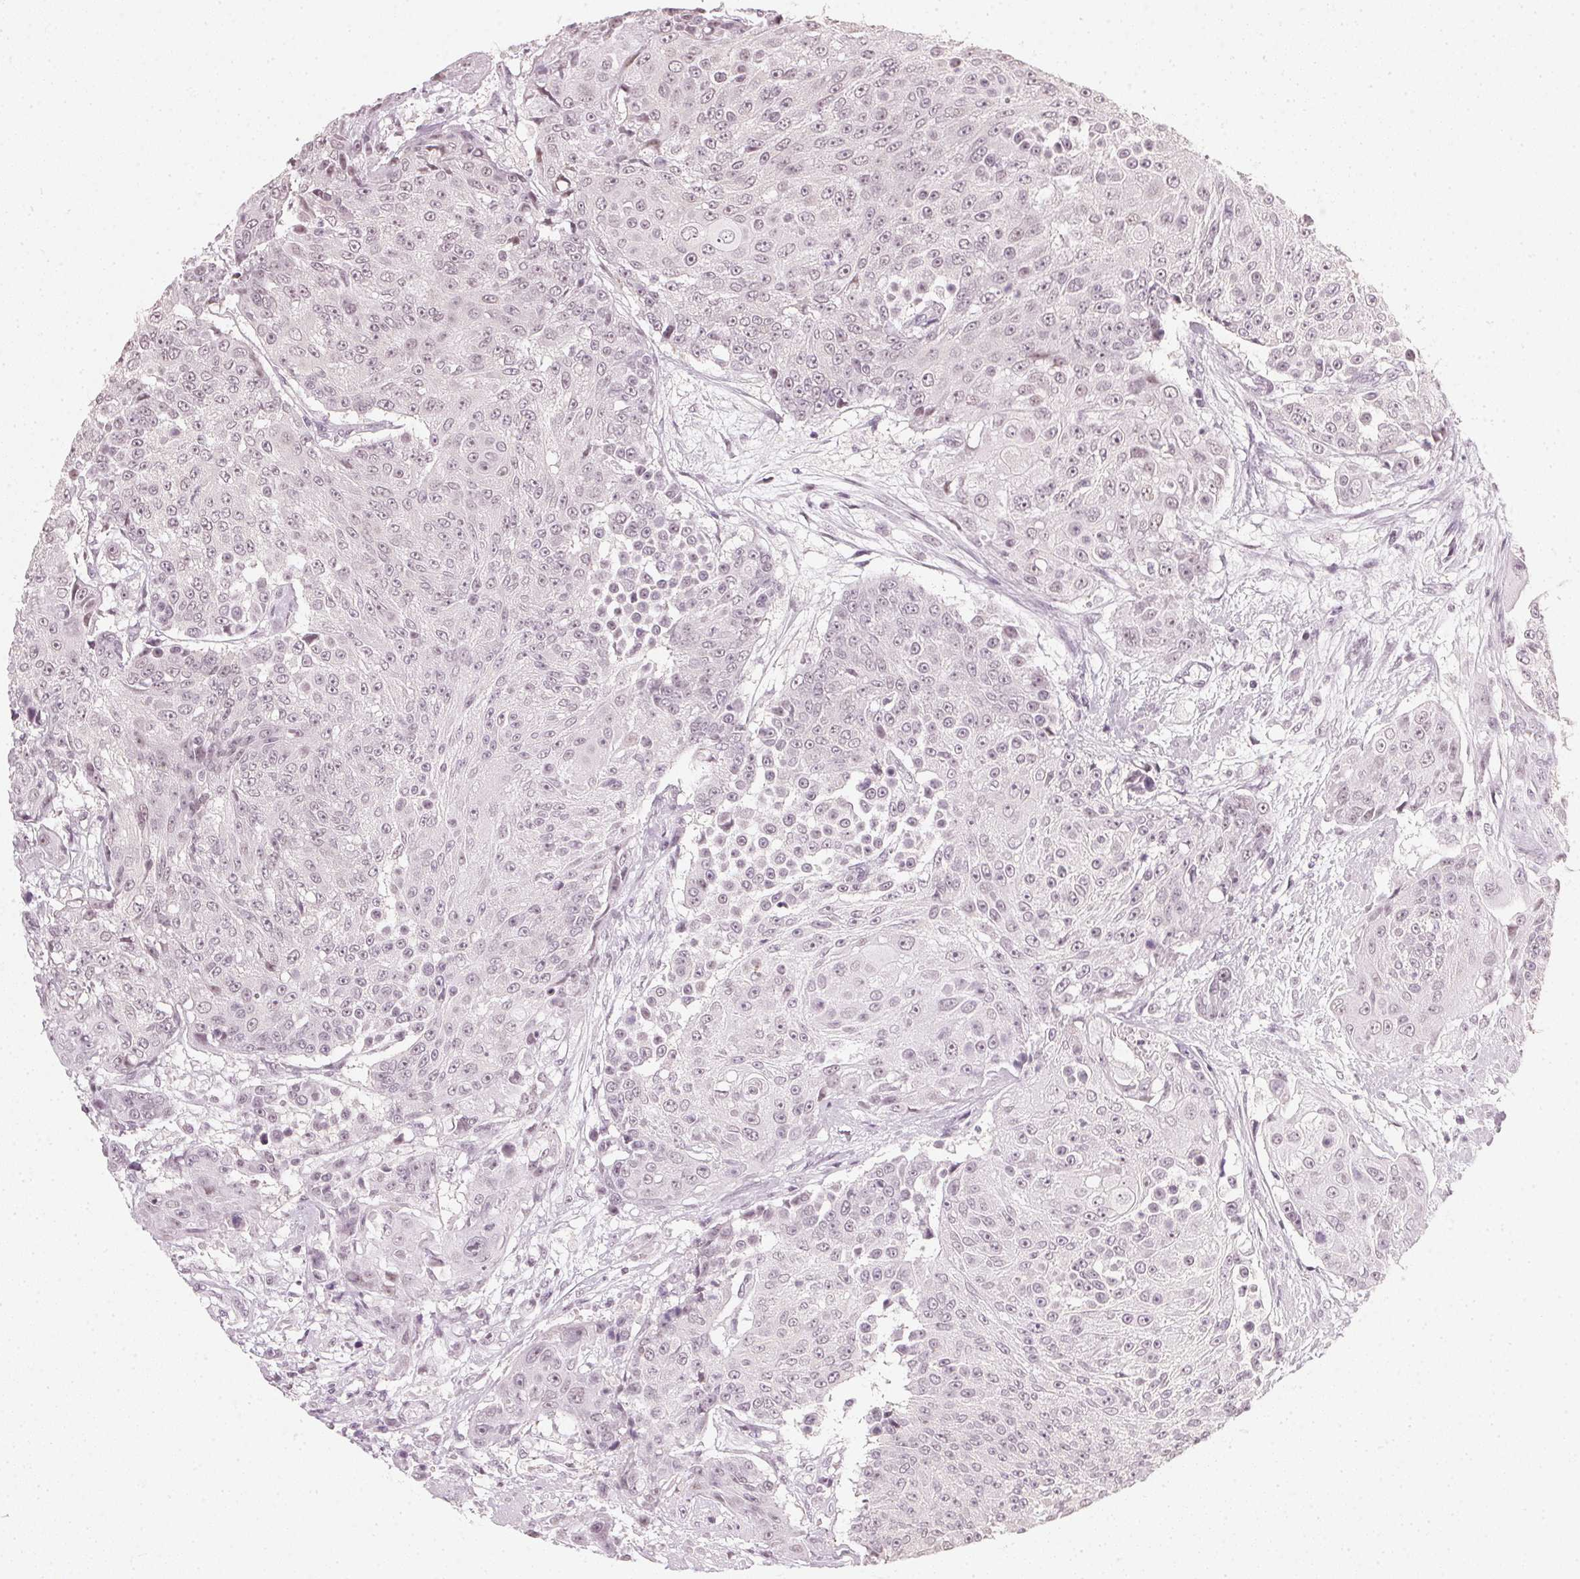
{"staining": {"intensity": "weak", "quantity": "<25%", "location": "nuclear"}, "tissue": "urothelial cancer", "cell_type": "Tumor cells", "image_type": "cancer", "snomed": [{"axis": "morphology", "description": "Urothelial carcinoma, High grade"}, {"axis": "topography", "description": "Urinary bladder"}], "caption": "IHC image of neoplastic tissue: high-grade urothelial carcinoma stained with DAB exhibits no significant protein positivity in tumor cells.", "gene": "DNAJC6", "patient": {"sex": "female", "age": 63}}